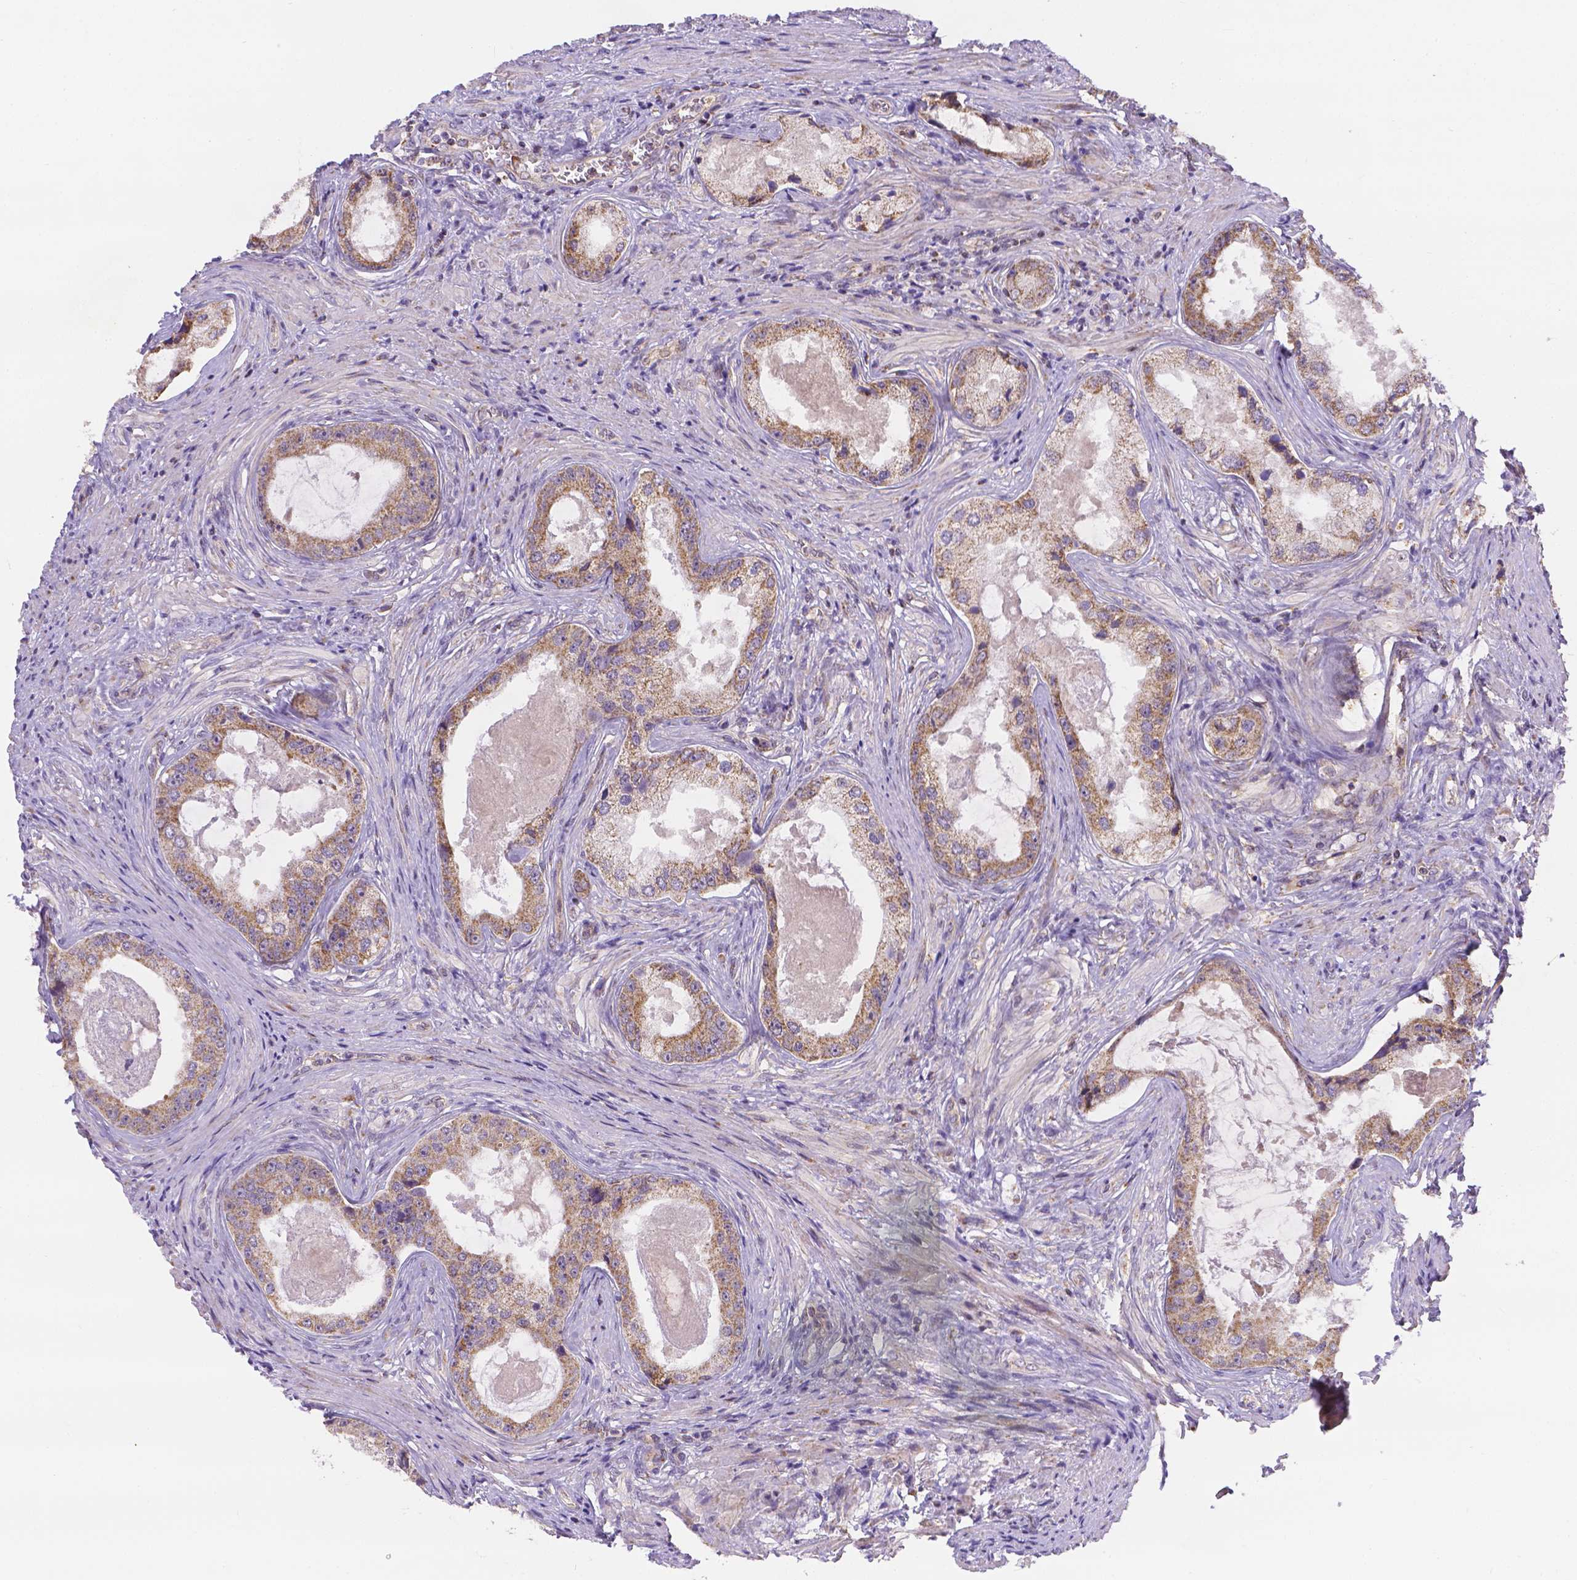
{"staining": {"intensity": "moderate", "quantity": ">75%", "location": "cytoplasmic/membranous"}, "tissue": "prostate cancer", "cell_type": "Tumor cells", "image_type": "cancer", "snomed": [{"axis": "morphology", "description": "Adenocarcinoma, Low grade"}, {"axis": "topography", "description": "Prostate"}], "caption": "This is a photomicrograph of immunohistochemistry (IHC) staining of adenocarcinoma (low-grade) (prostate), which shows moderate positivity in the cytoplasmic/membranous of tumor cells.", "gene": "CYYR1", "patient": {"sex": "male", "age": 68}}